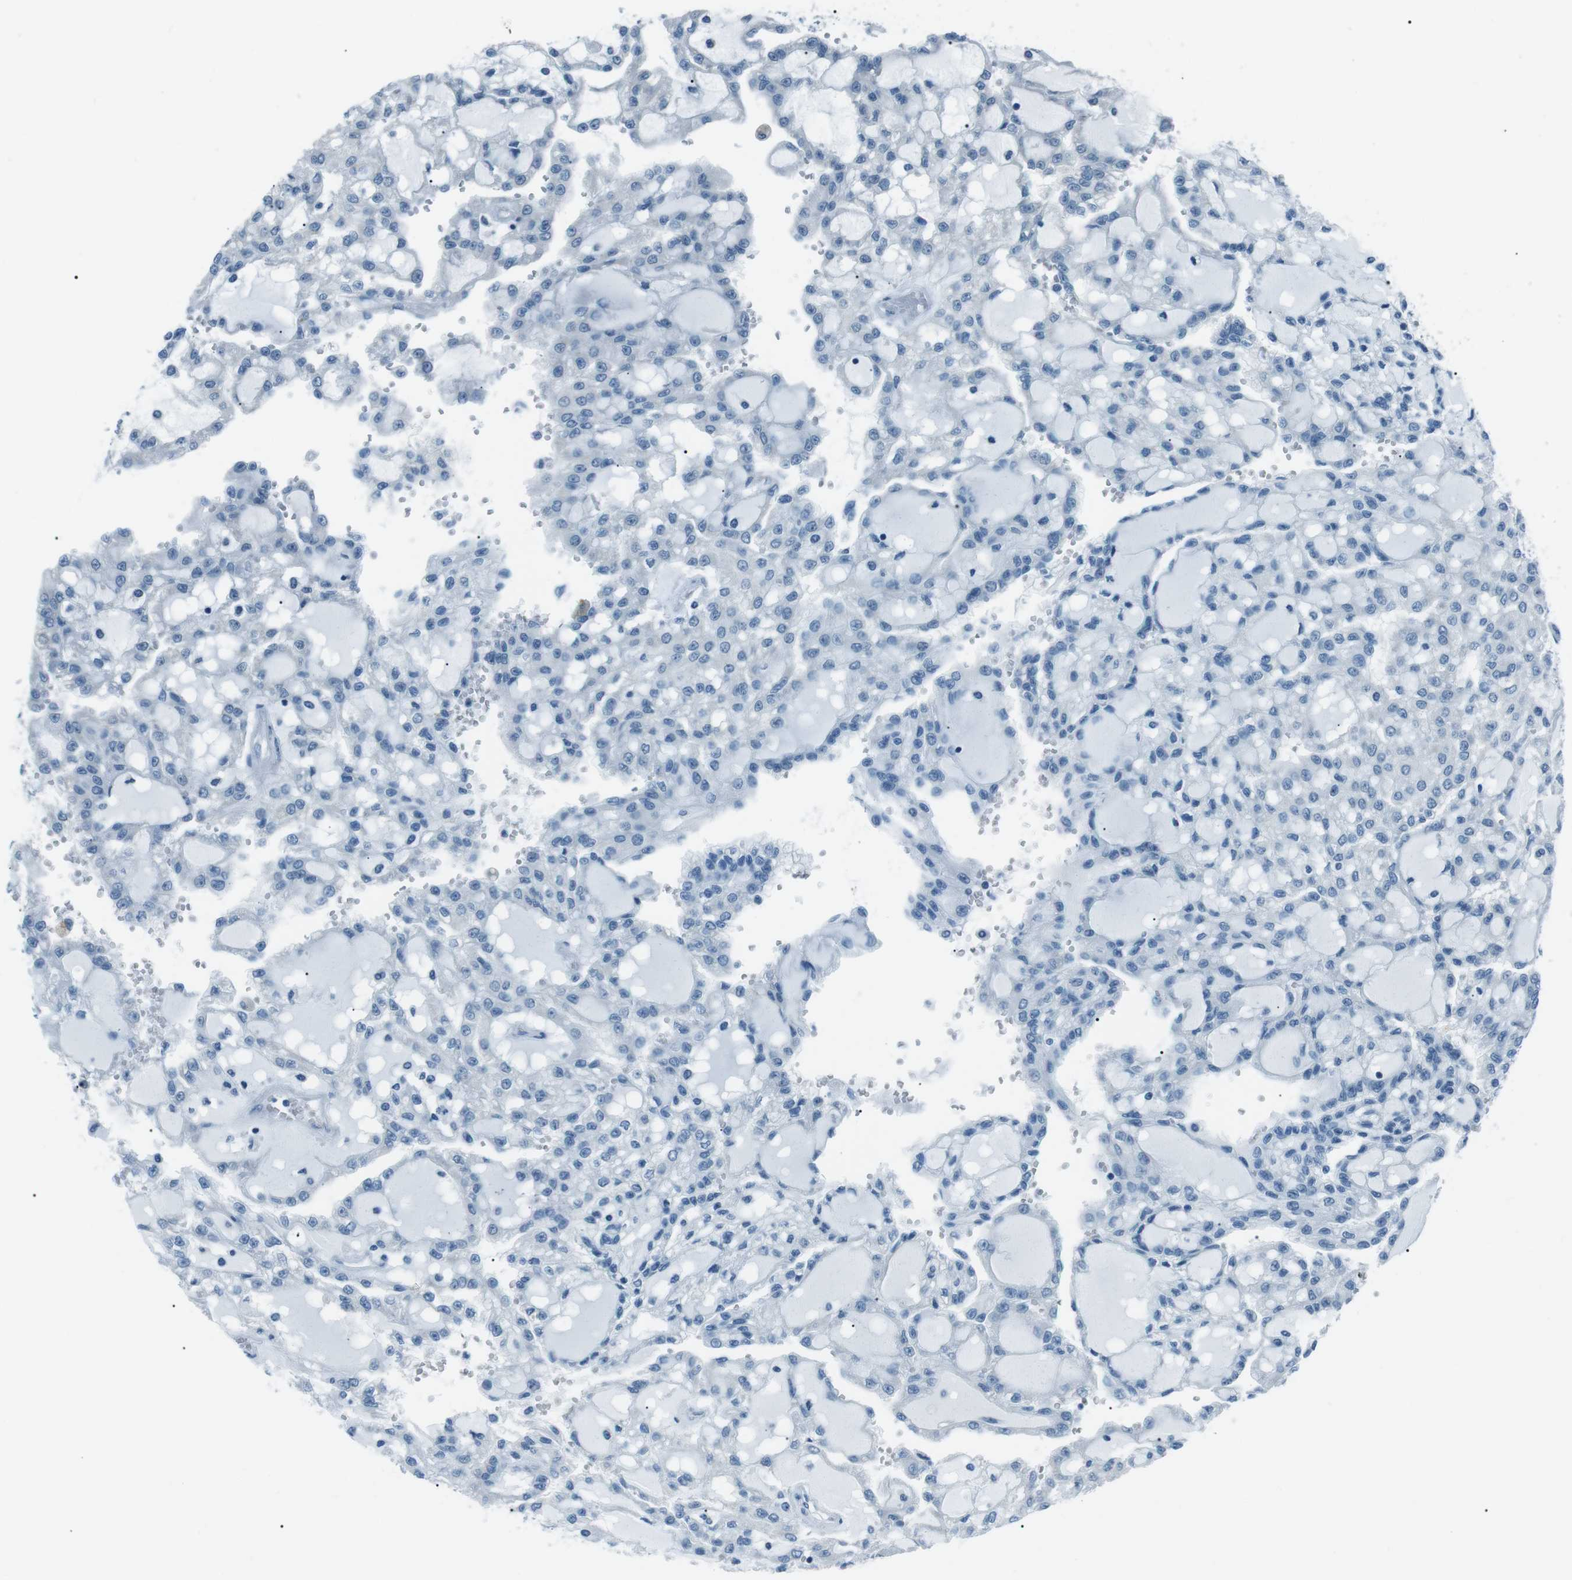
{"staining": {"intensity": "negative", "quantity": "none", "location": "none"}, "tissue": "renal cancer", "cell_type": "Tumor cells", "image_type": "cancer", "snomed": [{"axis": "morphology", "description": "Adenocarcinoma, NOS"}, {"axis": "topography", "description": "Kidney"}], "caption": "Immunohistochemical staining of renal cancer (adenocarcinoma) shows no significant expression in tumor cells.", "gene": "SERPINB2", "patient": {"sex": "male", "age": 63}}